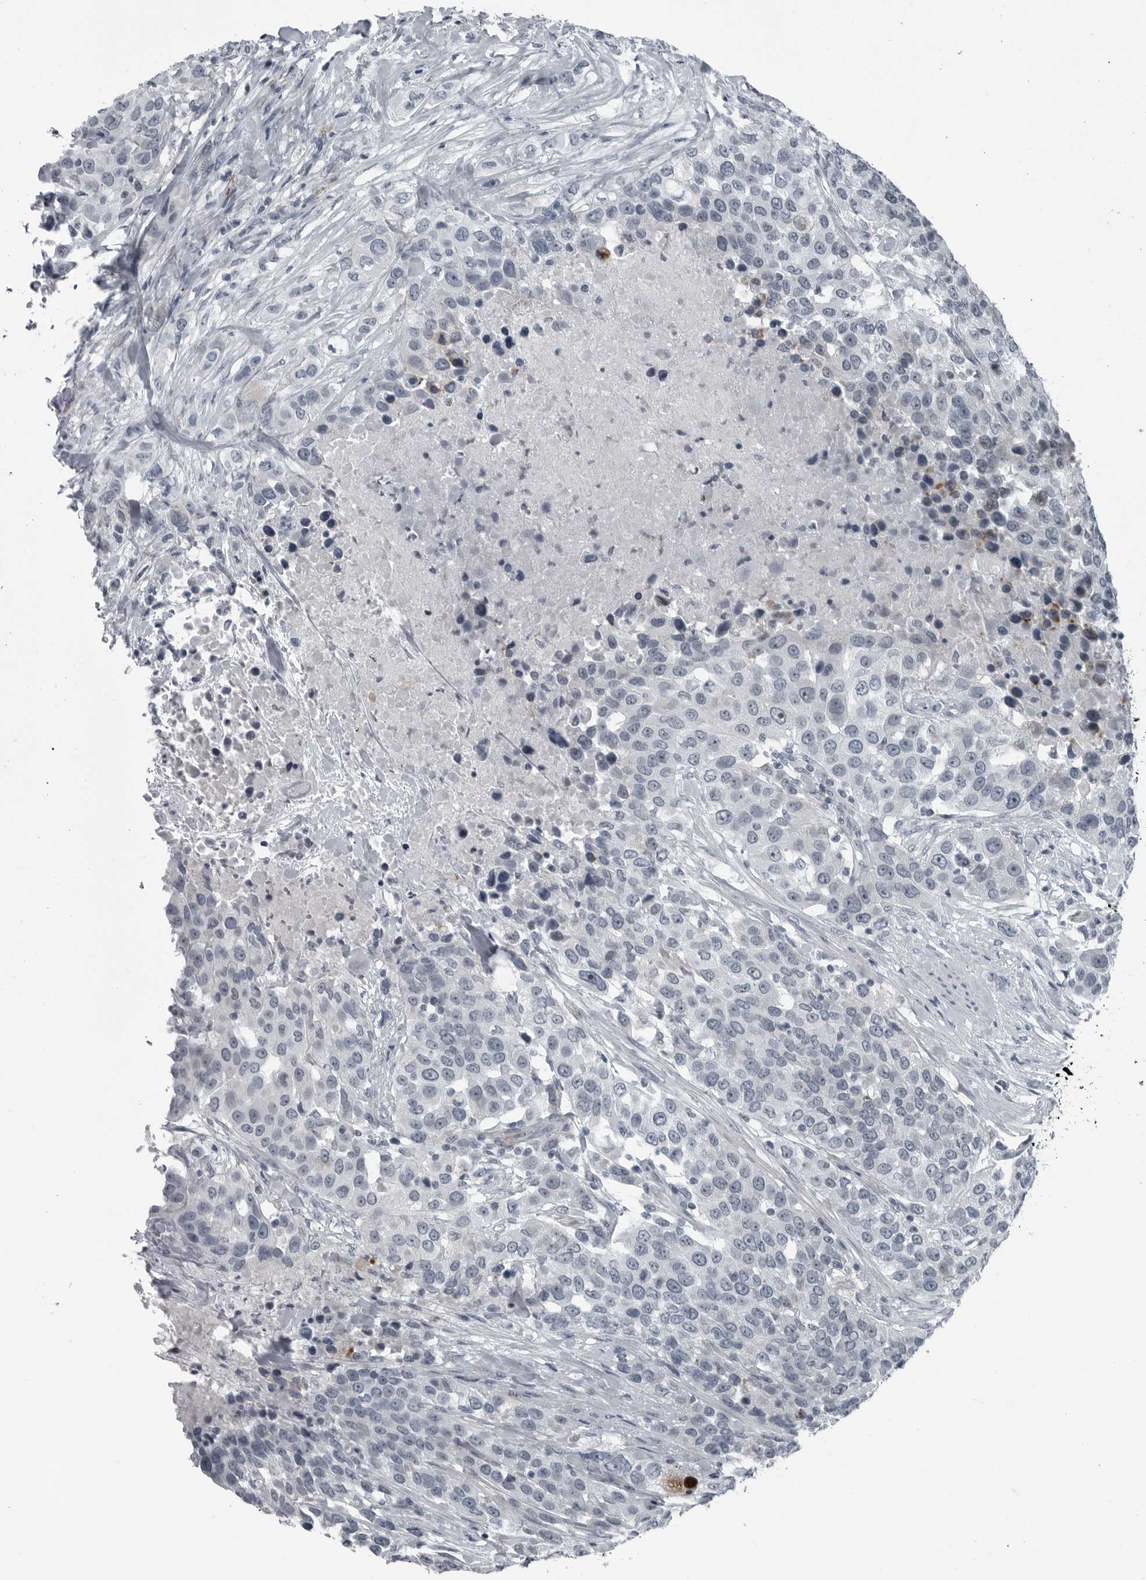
{"staining": {"intensity": "negative", "quantity": "none", "location": "none"}, "tissue": "urothelial cancer", "cell_type": "Tumor cells", "image_type": "cancer", "snomed": [{"axis": "morphology", "description": "Urothelial carcinoma, High grade"}, {"axis": "topography", "description": "Urinary bladder"}], "caption": "Protein analysis of urothelial cancer shows no significant expression in tumor cells.", "gene": "DNAAF11", "patient": {"sex": "female", "age": 80}}